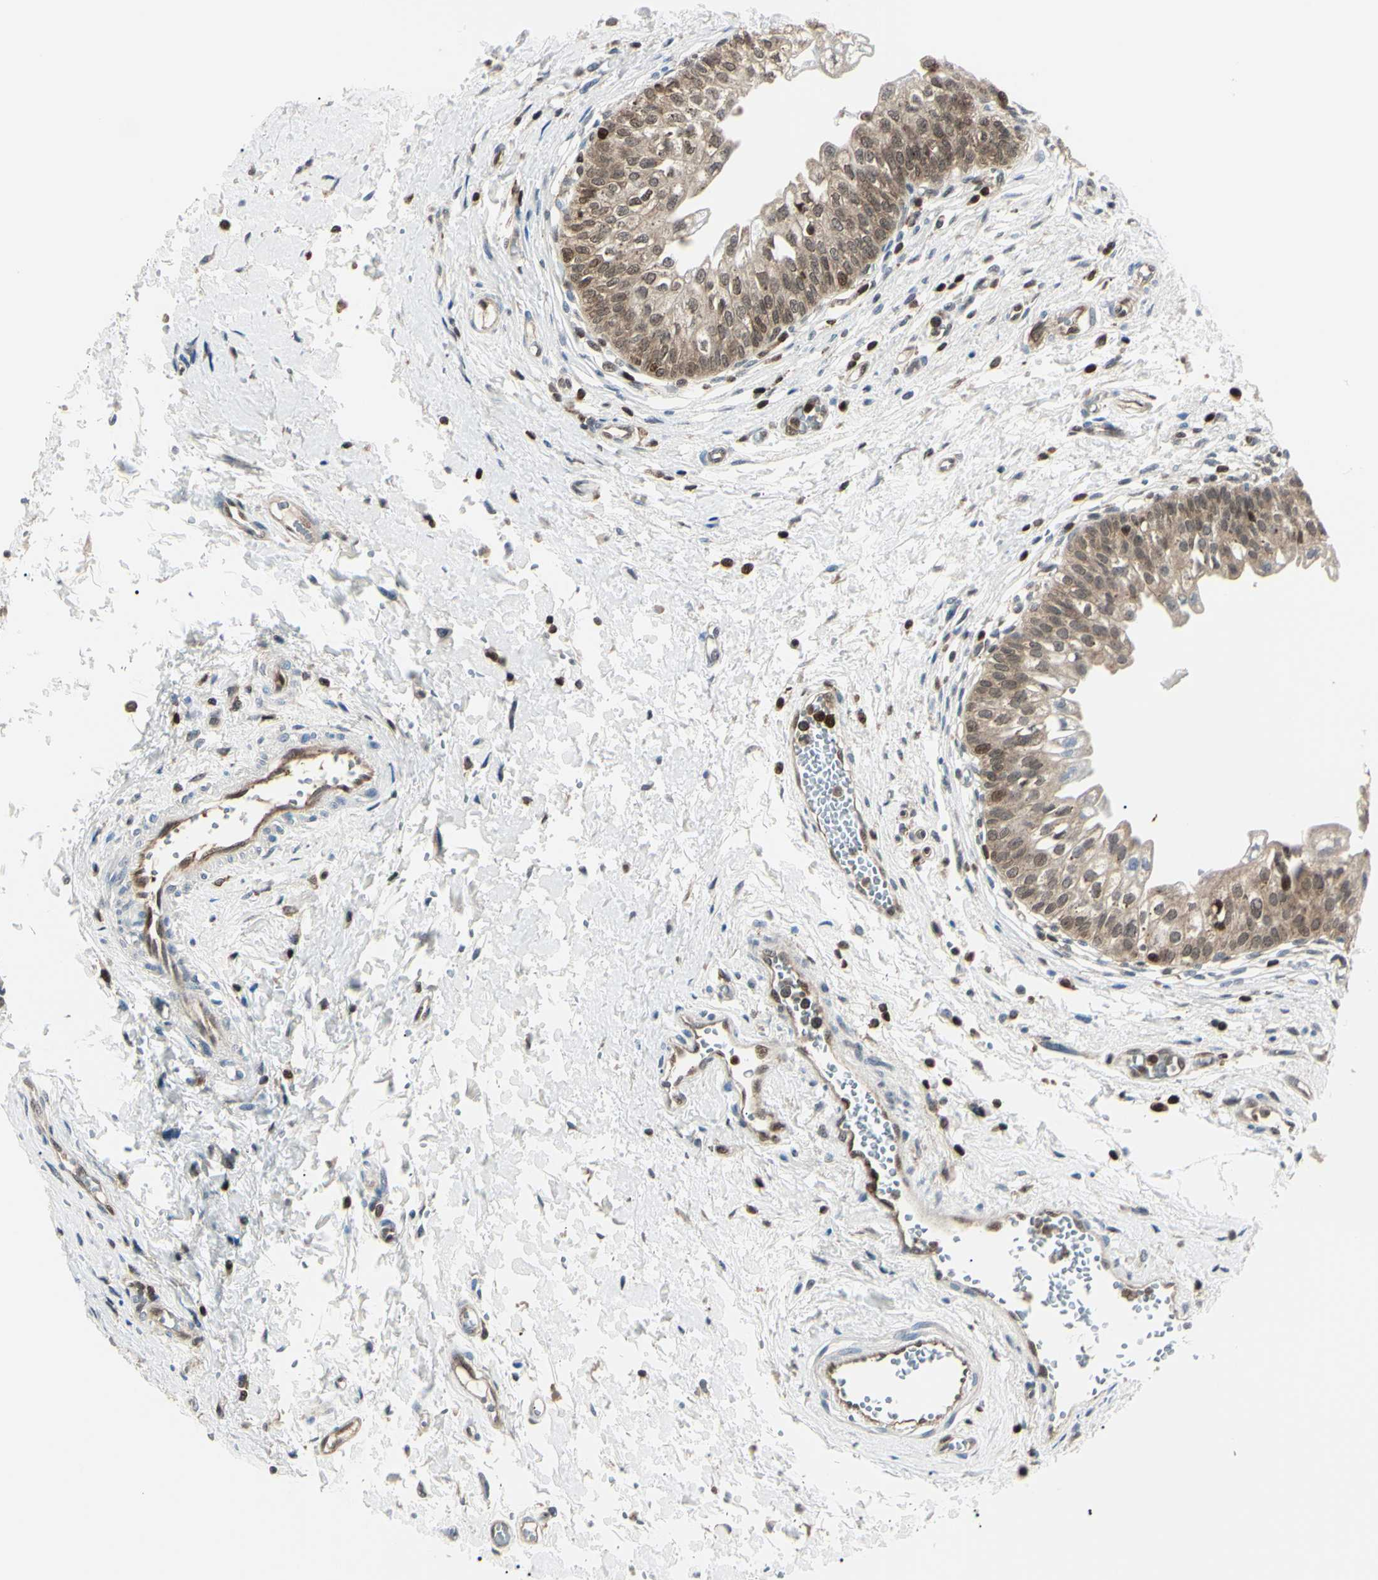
{"staining": {"intensity": "moderate", "quantity": ">75%", "location": "cytoplasmic/membranous,nuclear"}, "tissue": "urinary bladder", "cell_type": "Urothelial cells", "image_type": "normal", "snomed": [{"axis": "morphology", "description": "Normal tissue, NOS"}, {"axis": "topography", "description": "Urinary bladder"}], "caption": "Brown immunohistochemical staining in benign urinary bladder shows moderate cytoplasmic/membranous,nuclear staining in approximately >75% of urothelial cells.", "gene": "PGK1", "patient": {"sex": "male", "age": 55}}